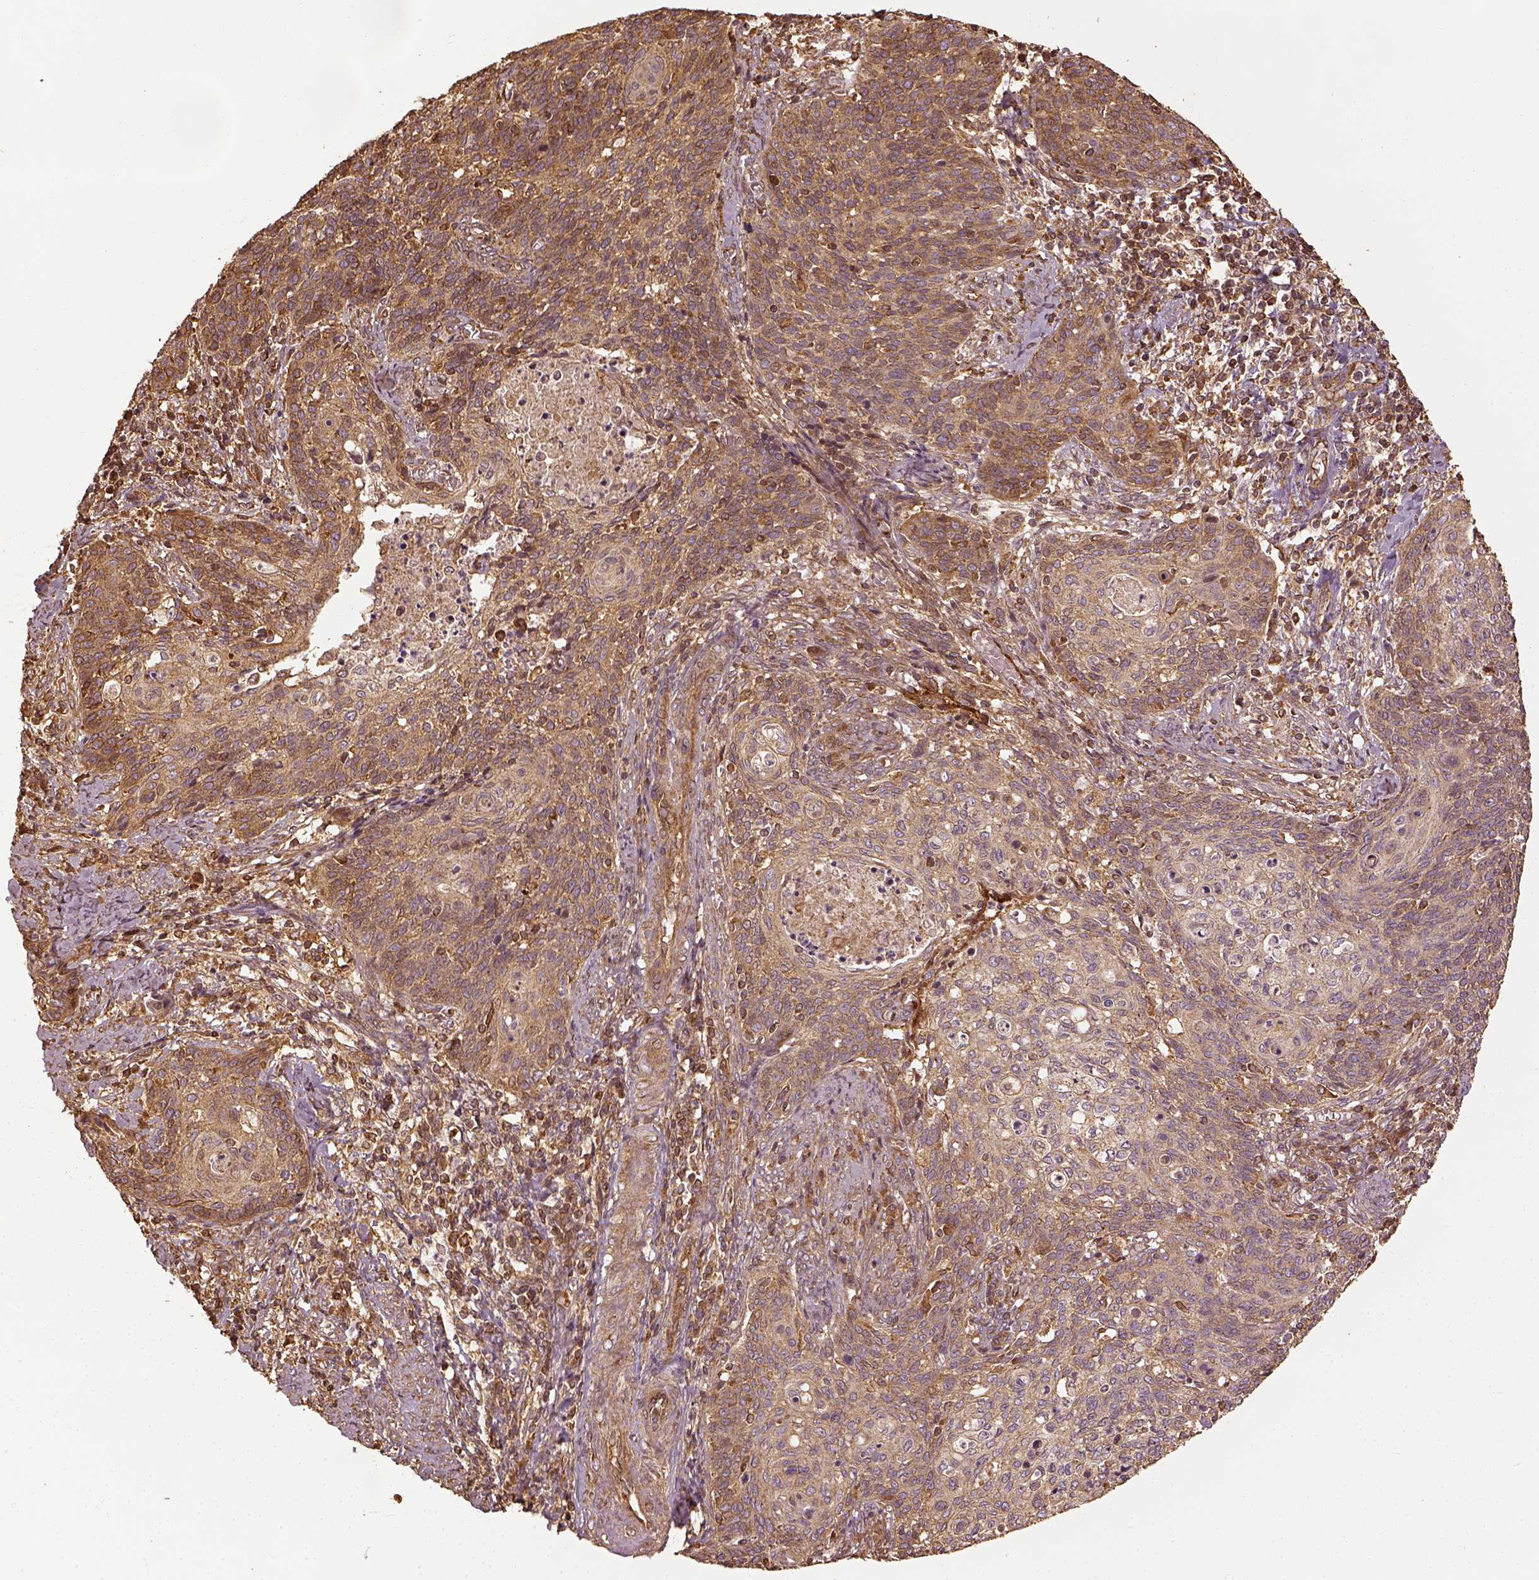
{"staining": {"intensity": "moderate", "quantity": "25%-75%", "location": "cytoplasmic/membranous"}, "tissue": "cervical cancer", "cell_type": "Tumor cells", "image_type": "cancer", "snomed": [{"axis": "morphology", "description": "Normal tissue, NOS"}, {"axis": "morphology", "description": "Squamous cell carcinoma, NOS"}, {"axis": "topography", "description": "Cervix"}], "caption": "Brown immunohistochemical staining in human cervical cancer reveals moderate cytoplasmic/membranous positivity in about 25%-75% of tumor cells.", "gene": "VEGFA", "patient": {"sex": "female", "age": 39}}